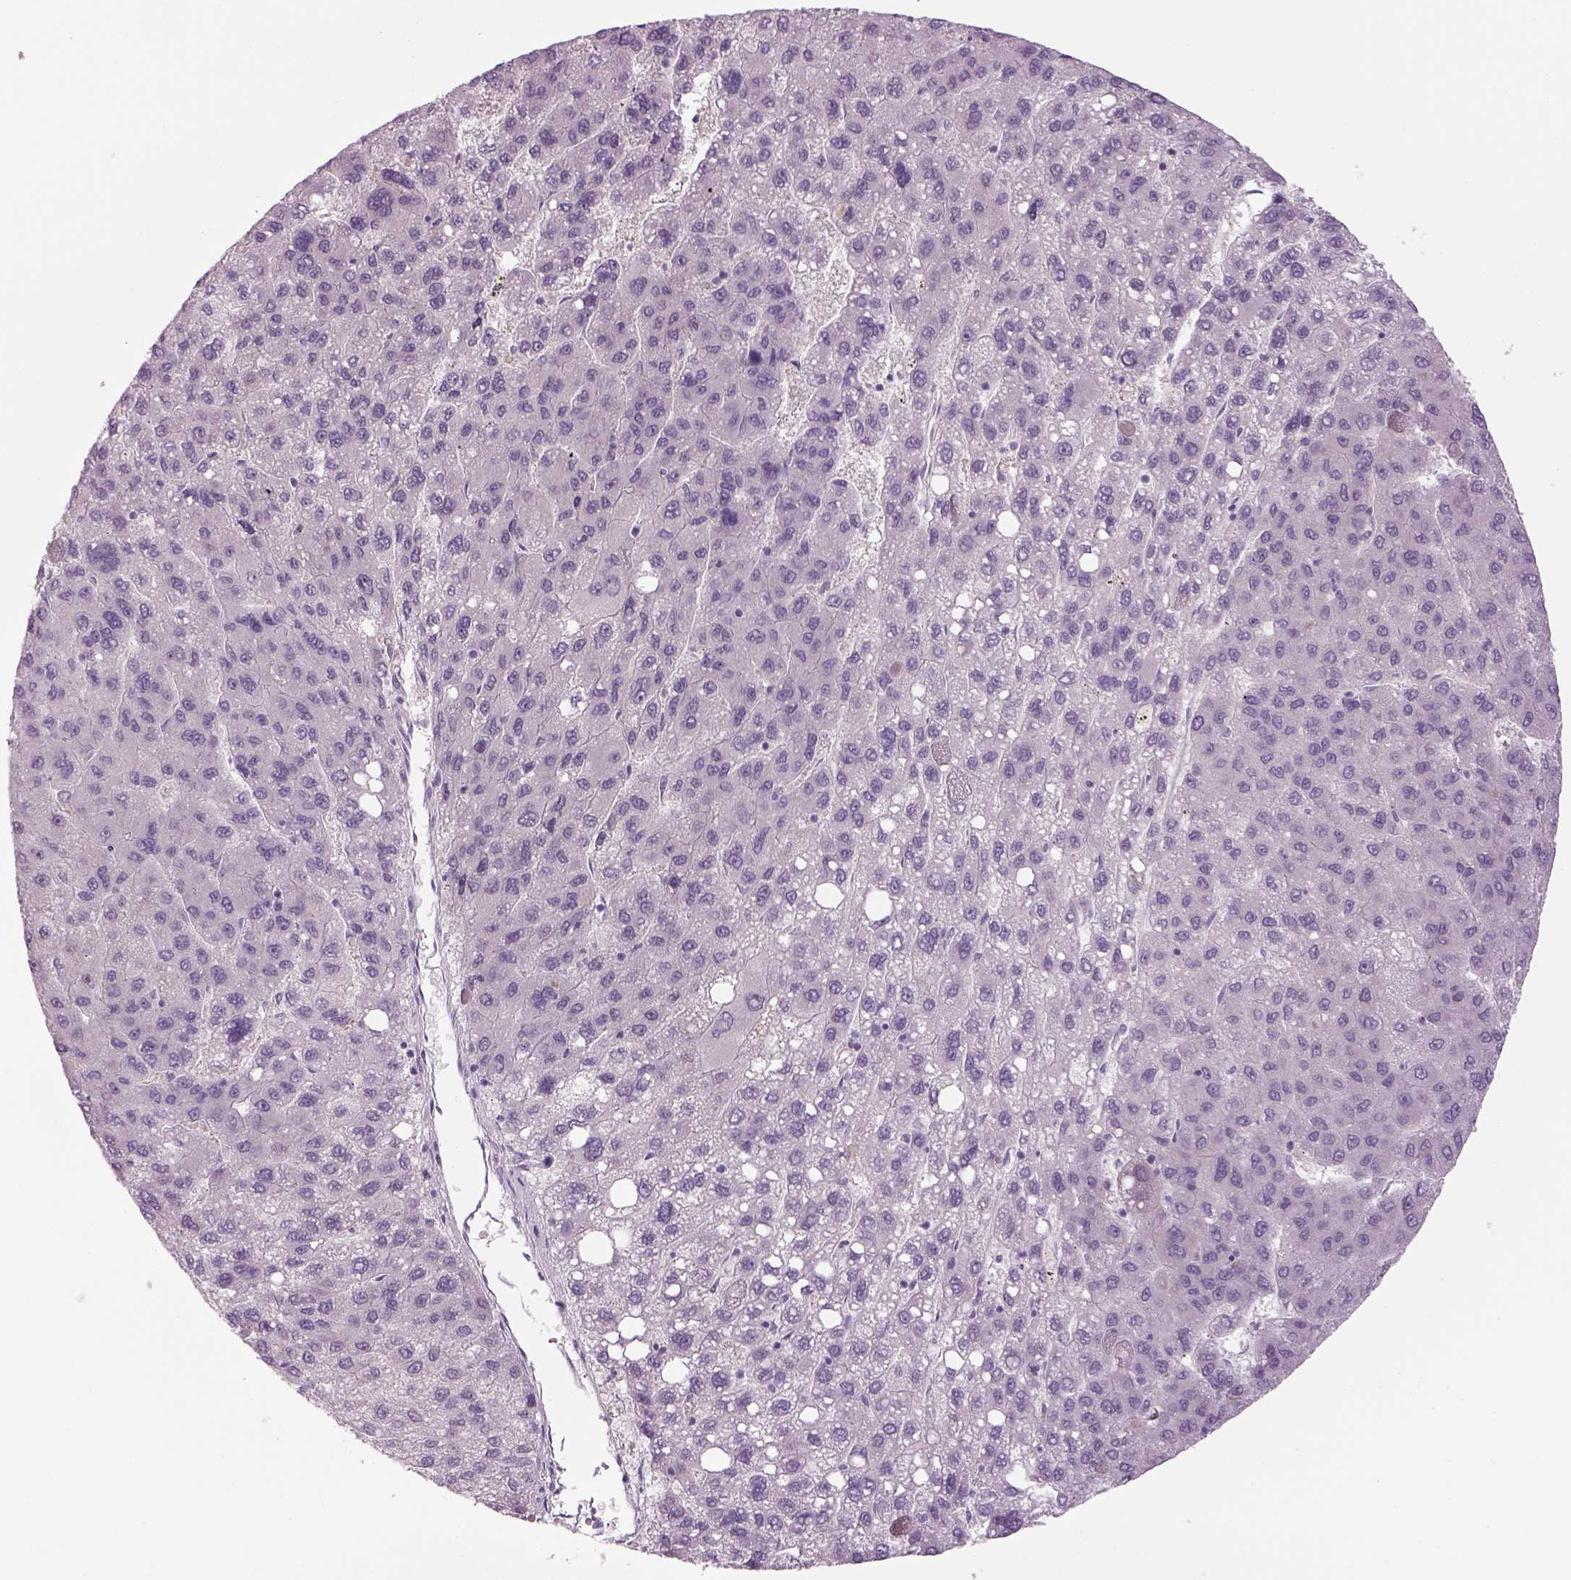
{"staining": {"intensity": "negative", "quantity": "none", "location": "none"}, "tissue": "liver cancer", "cell_type": "Tumor cells", "image_type": "cancer", "snomed": [{"axis": "morphology", "description": "Carcinoma, Hepatocellular, NOS"}, {"axis": "topography", "description": "Liver"}], "caption": "Micrograph shows no protein positivity in tumor cells of liver cancer (hepatocellular carcinoma) tissue. The staining is performed using DAB brown chromogen with nuclei counter-stained in using hematoxylin.", "gene": "MDH1B", "patient": {"sex": "female", "age": 82}}